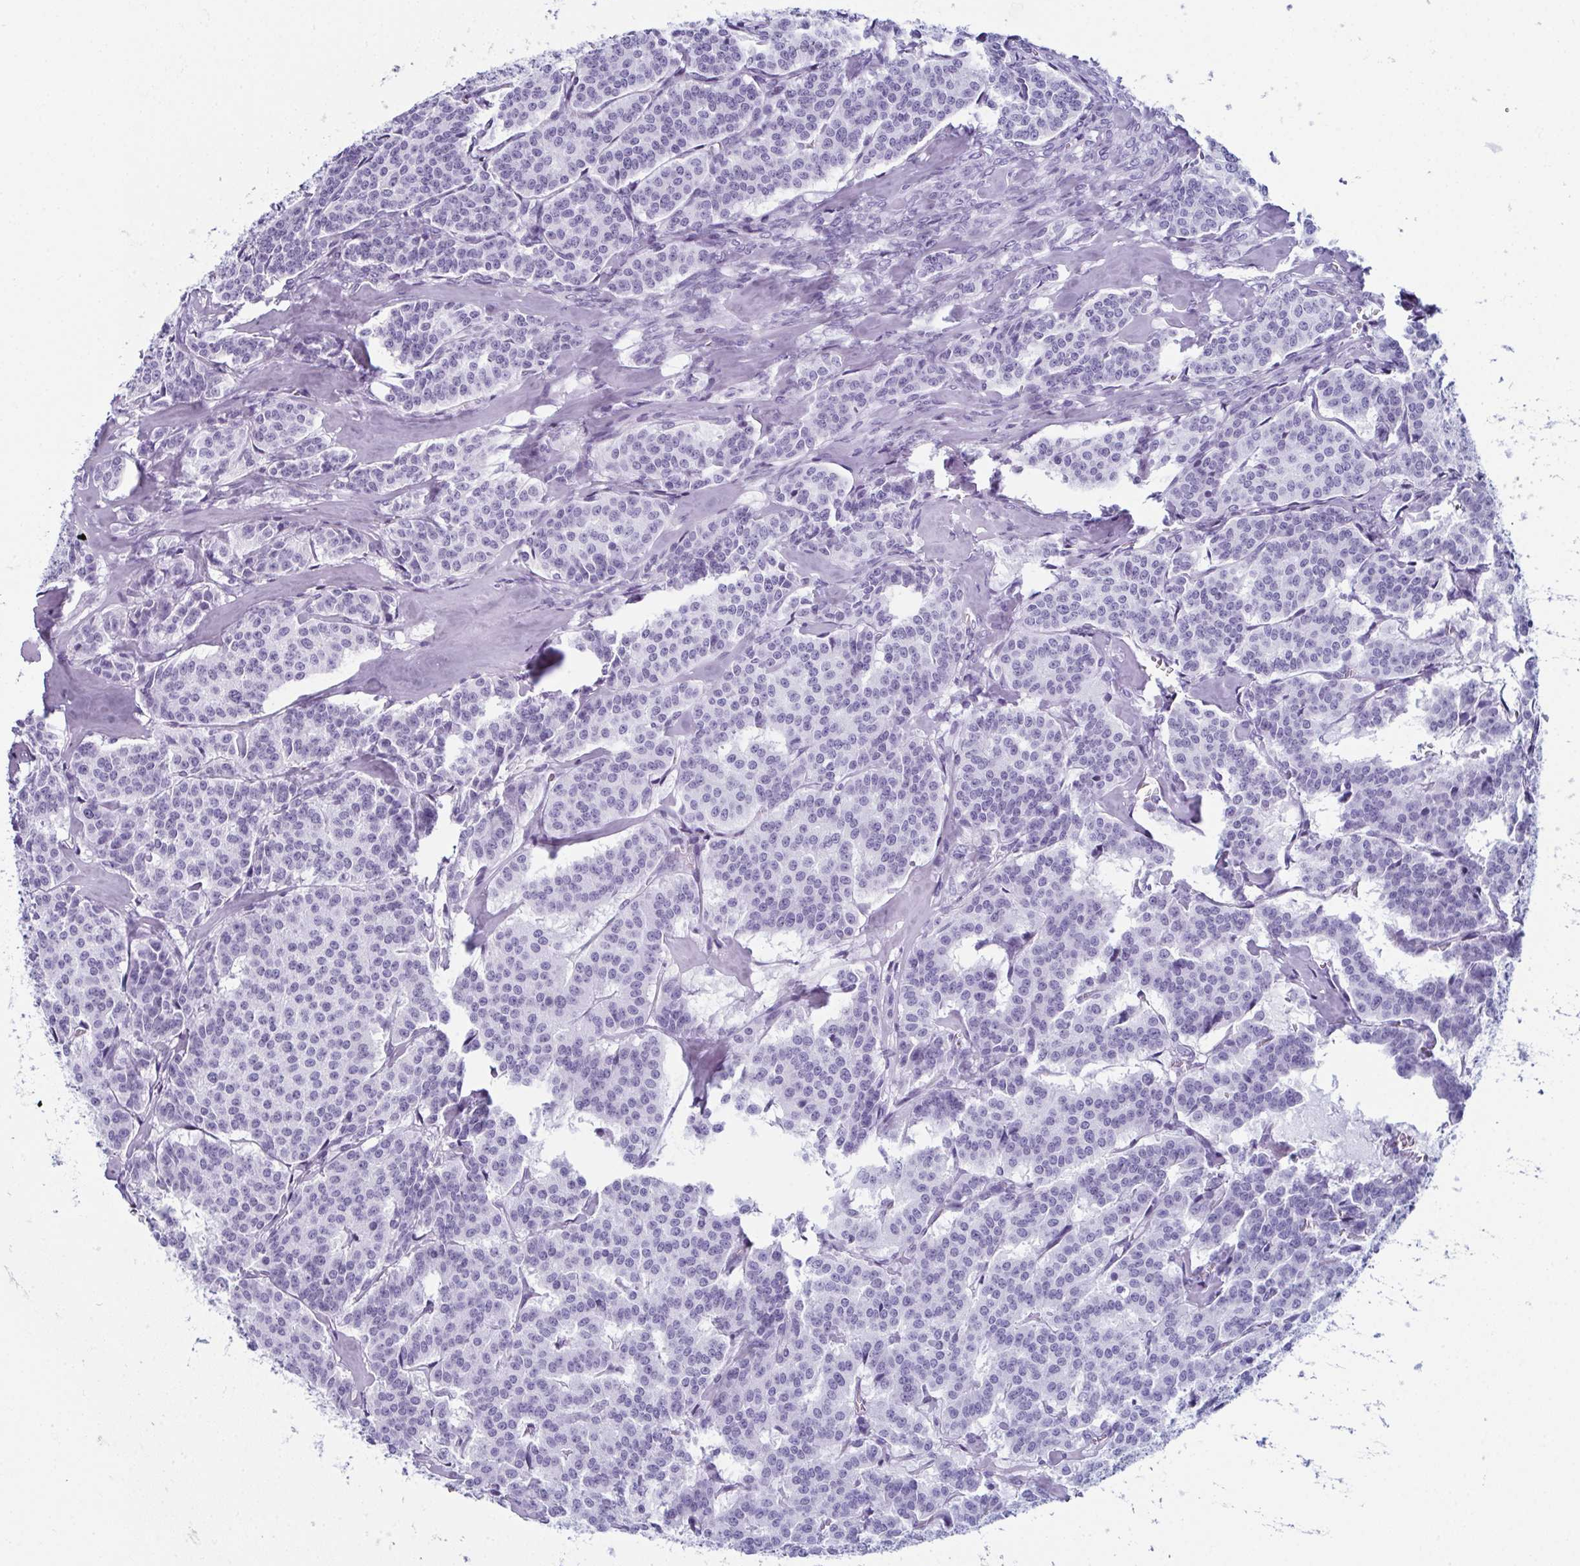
{"staining": {"intensity": "negative", "quantity": "none", "location": "none"}, "tissue": "carcinoid", "cell_type": "Tumor cells", "image_type": "cancer", "snomed": [{"axis": "morphology", "description": "Carcinoid, malignant, NOS"}, {"axis": "topography", "description": "Lung"}], "caption": "A high-resolution micrograph shows IHC staining of carcinoid, which exhibits no significant expression in tumor cells. The staining was performed using DAB to visualize the protein expression in brown, while the nuclei were stained in blue with hematoxylin (Magnification: 20x).", "gene": "ENKUR", "patient": {"sex": "female", "age": 46}}